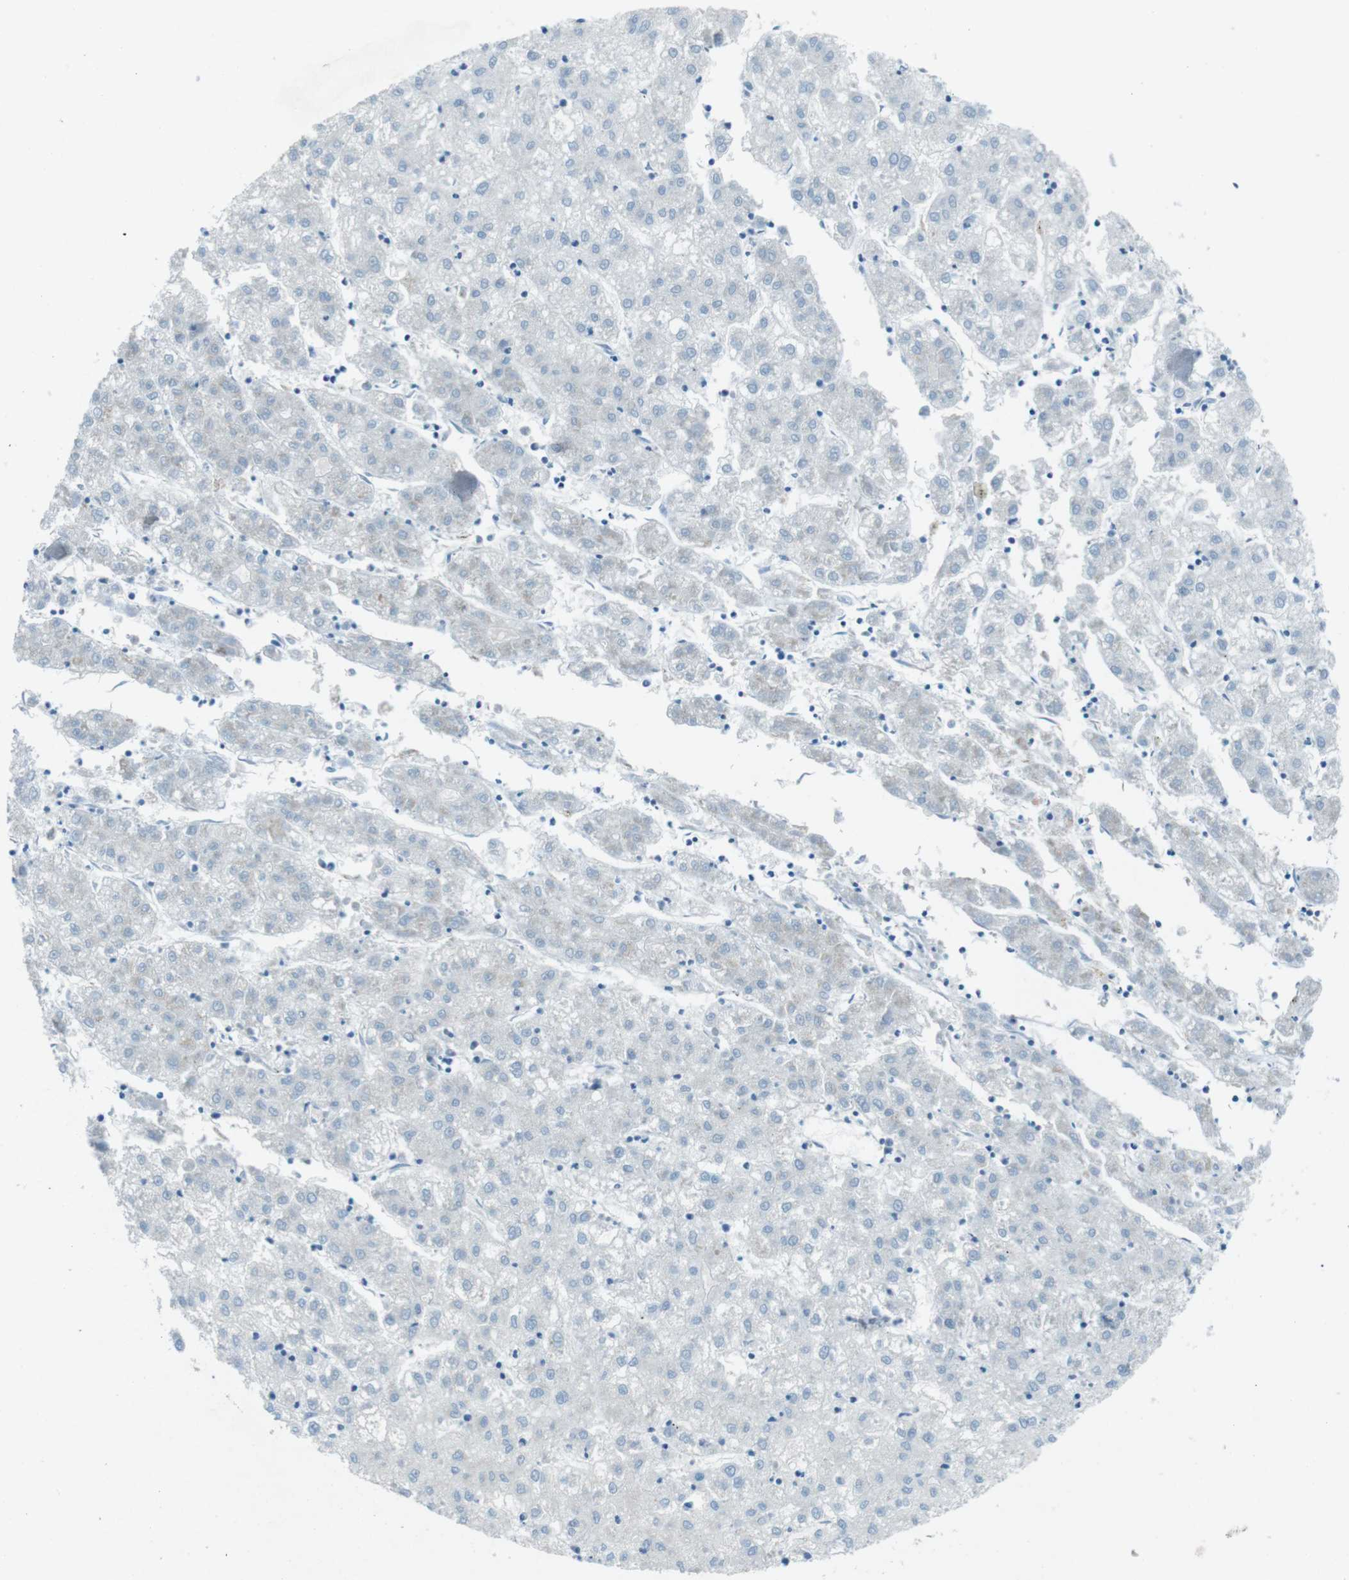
{"staining": {"intensity": "negative", "quantity": "none", "location": "none"}, "tissue": "liver cancer", "cell_type": "Tumor cells", "image_type": "cancer", "snomed": [{"axis": "morphology", "description": "Carcinoma, Hepatocellular, NOS"}, {"axis": "topography", "description": "Liver"}], "caption": "The IHC histopathology image has no significant expression in tumor cells of liver cancer (hepatocellular carcinoma) tissue. Nuclei are stained in blue.", "gene": "TXNDC15", "patient": {"sex": "male", "age": 72}}